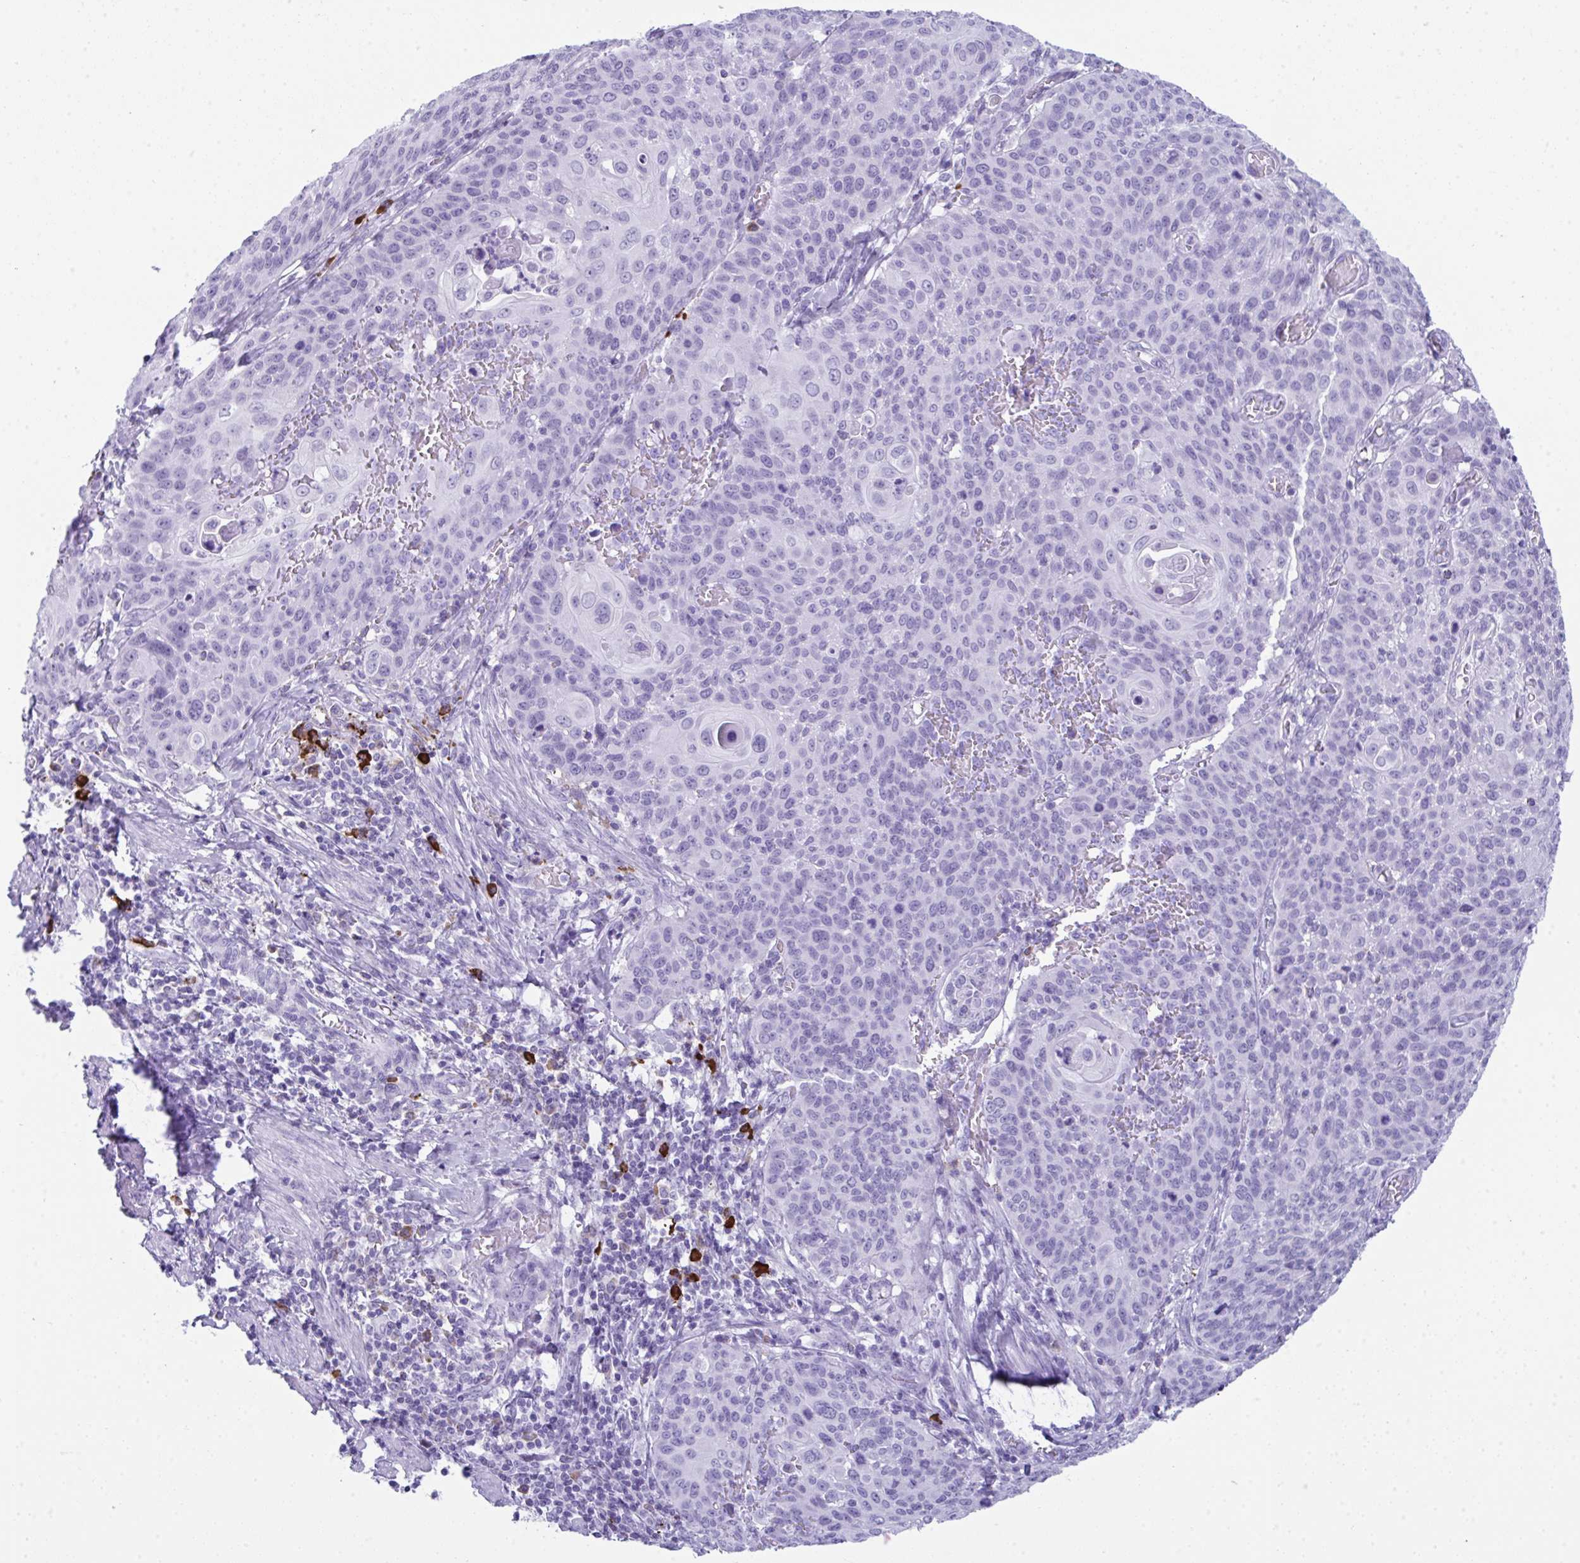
{"staining": {"intensity": "negative", "quantity": "none", "location": "none"}, "tissue": "cervical cancer", "cell_type": "Tumor cells", "image_type": "cancer", "snomed": [{"axis": "morphology", "description": "Squamous cell carcinoma, NOS"}, {"axis": "topography", "description": "Cervix"}], "caption": "A photomicrograph of squamous cell carcinoma (cervical) stained for a protein reveals no brown staining in tumor cells.", "gene": "JCHAIN", "patient": {"sex": "female", "age": 65}}